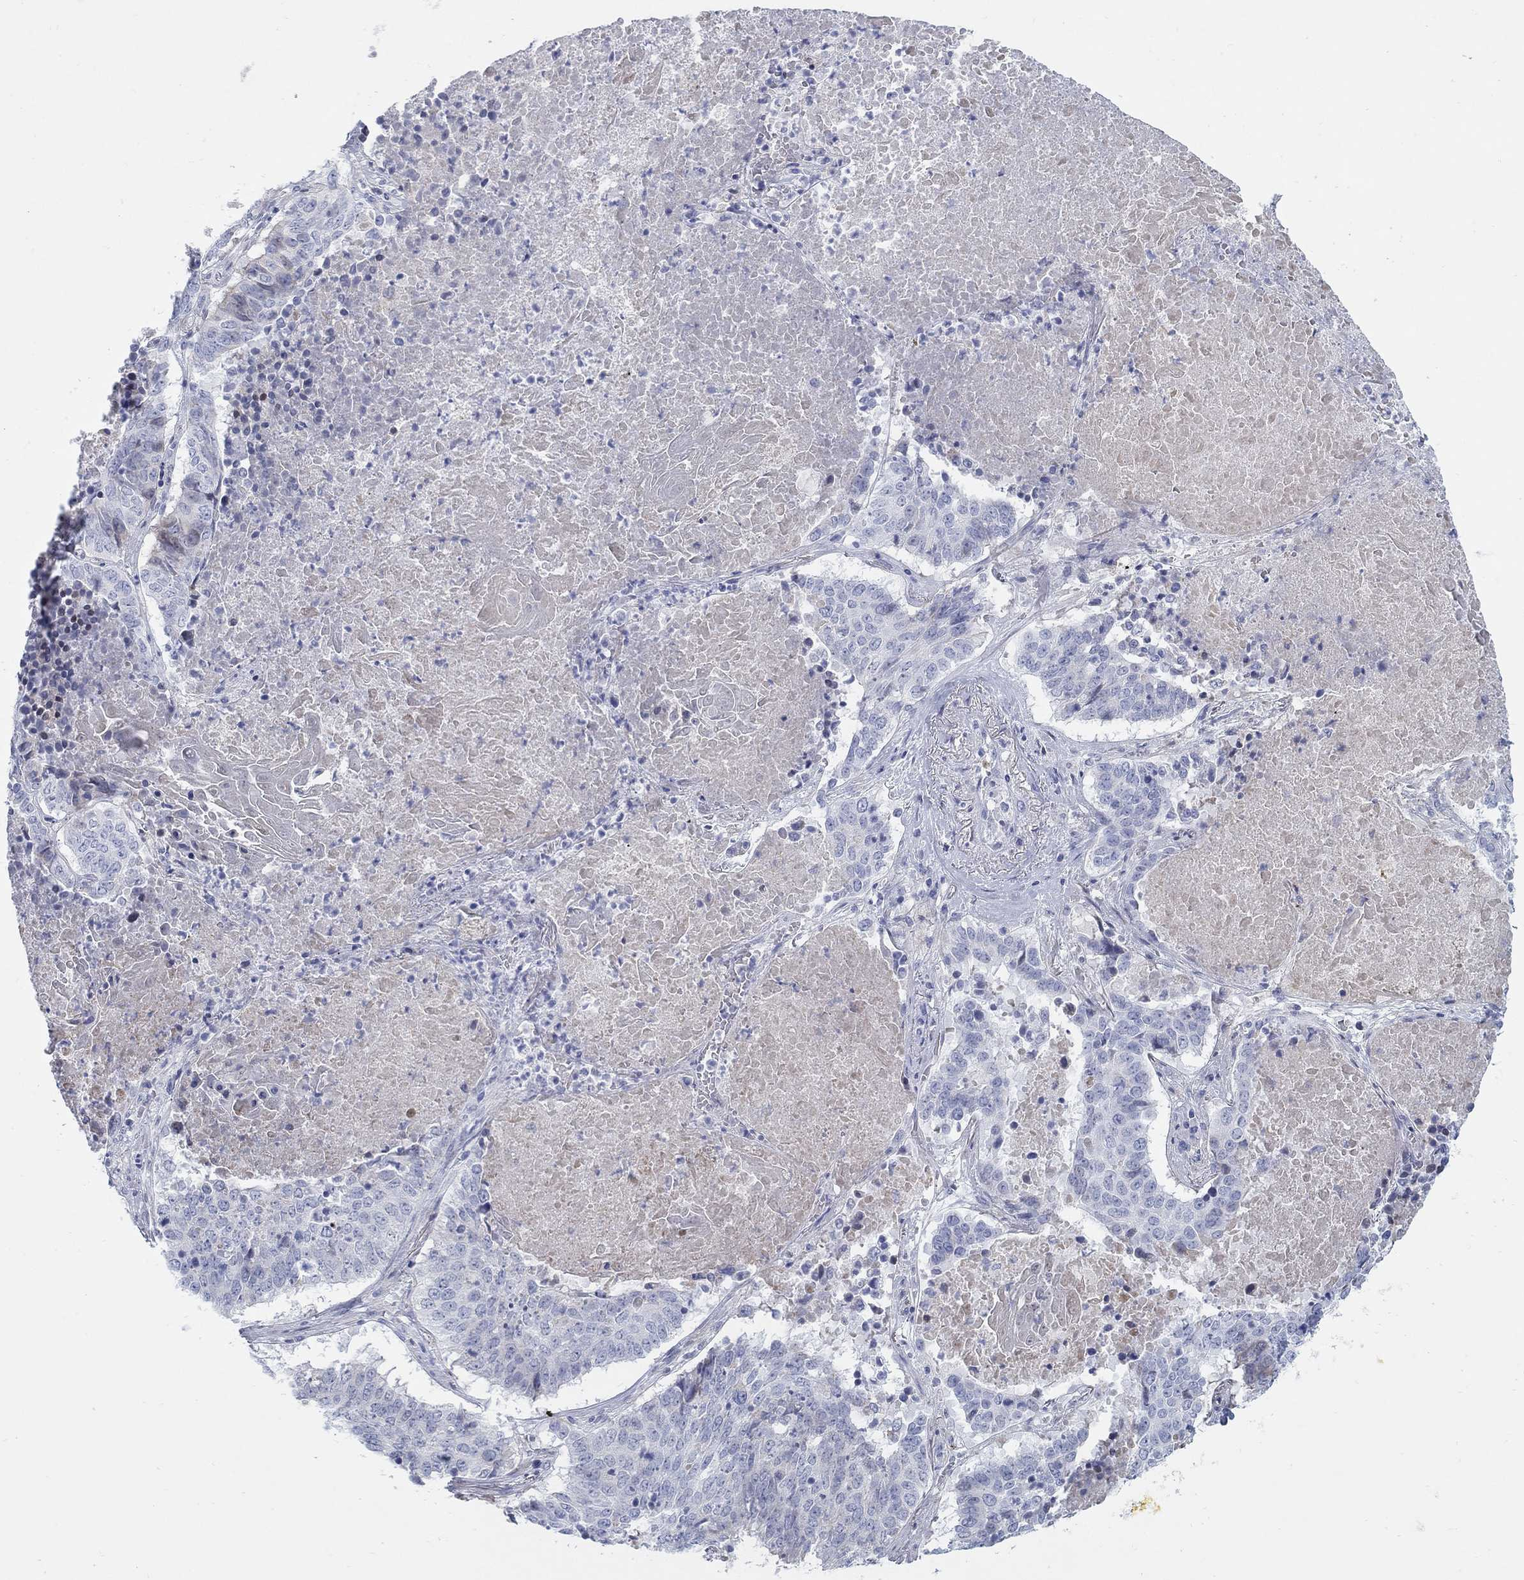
{"staining": {"intensity": "negative", "quantity": "none", "location": "none"}, "tissue": "lung cancer", "cell_type": "Tumor cells", "image_type": "cancer", "snomed": [{"axis": "morphology", "description": "Squamous cell carcinoma, NOS"}, {"axis": "topography", "description": "Lung"}], "caption": "Immunohistochemical staining of lung squamous cell carcinoma exhibits no significant staining in tumor cells. Nuclei are stained in blue.", "gene": "HEATR4", "patient": {"sex": "male", "age": 64}}